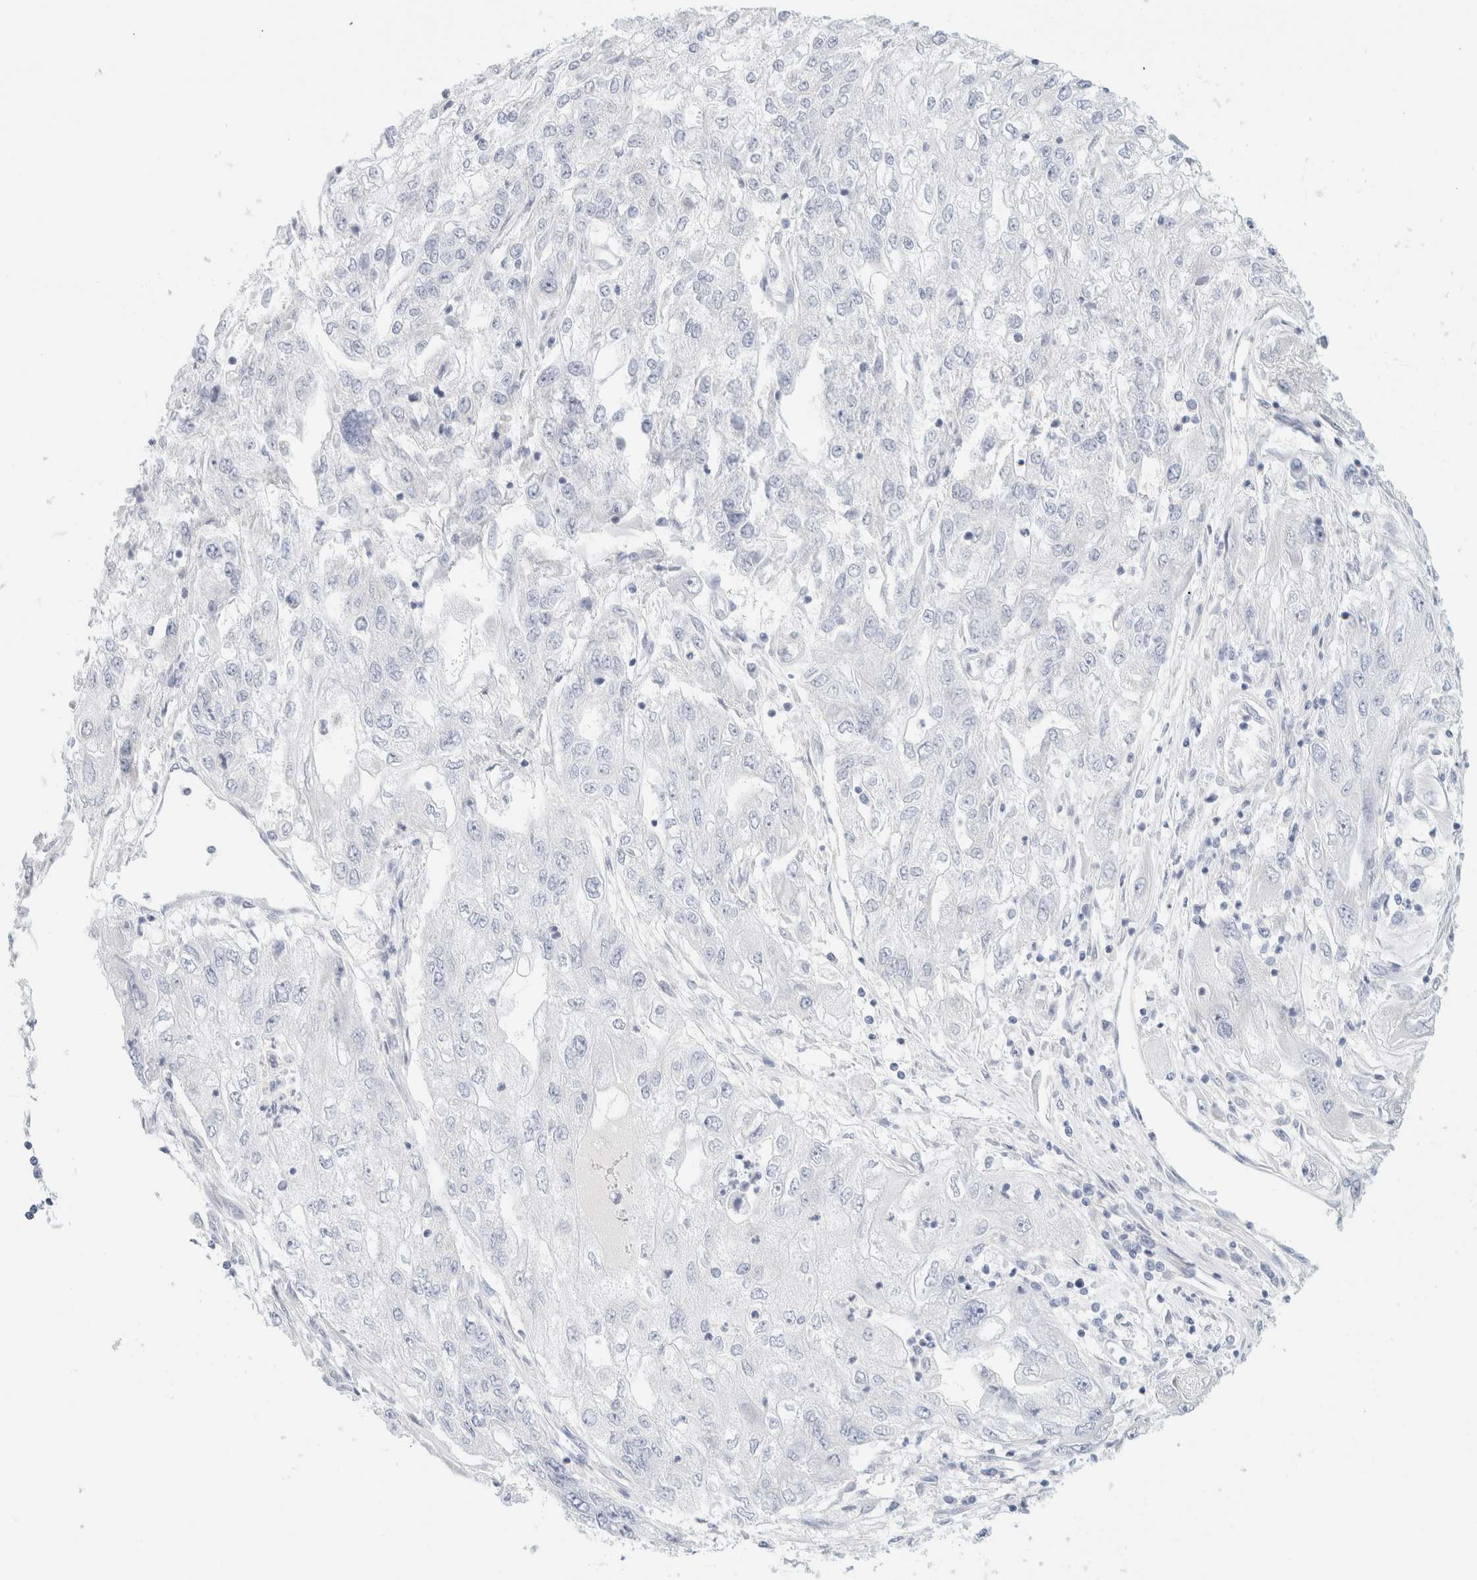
{"staining": {"intensity": "negative", "quantity": "none", "location": "none"}, "tissue": "endometrial cancer", "cell_type": "Tumor cells", "image_type": "cancer", "snomed": [{"axis": "morphology", "description": "Adenocarcinoma, NOS"}, {"axis": "topography", "description": "Endometrium"}], "caption": "This is an immunohistochemistry micrograph of human endometrial adenocarcinoma. There is no expression in tumor cells.", "gene": "HEXD", "patient": {"sex": "female", "age": 49}}